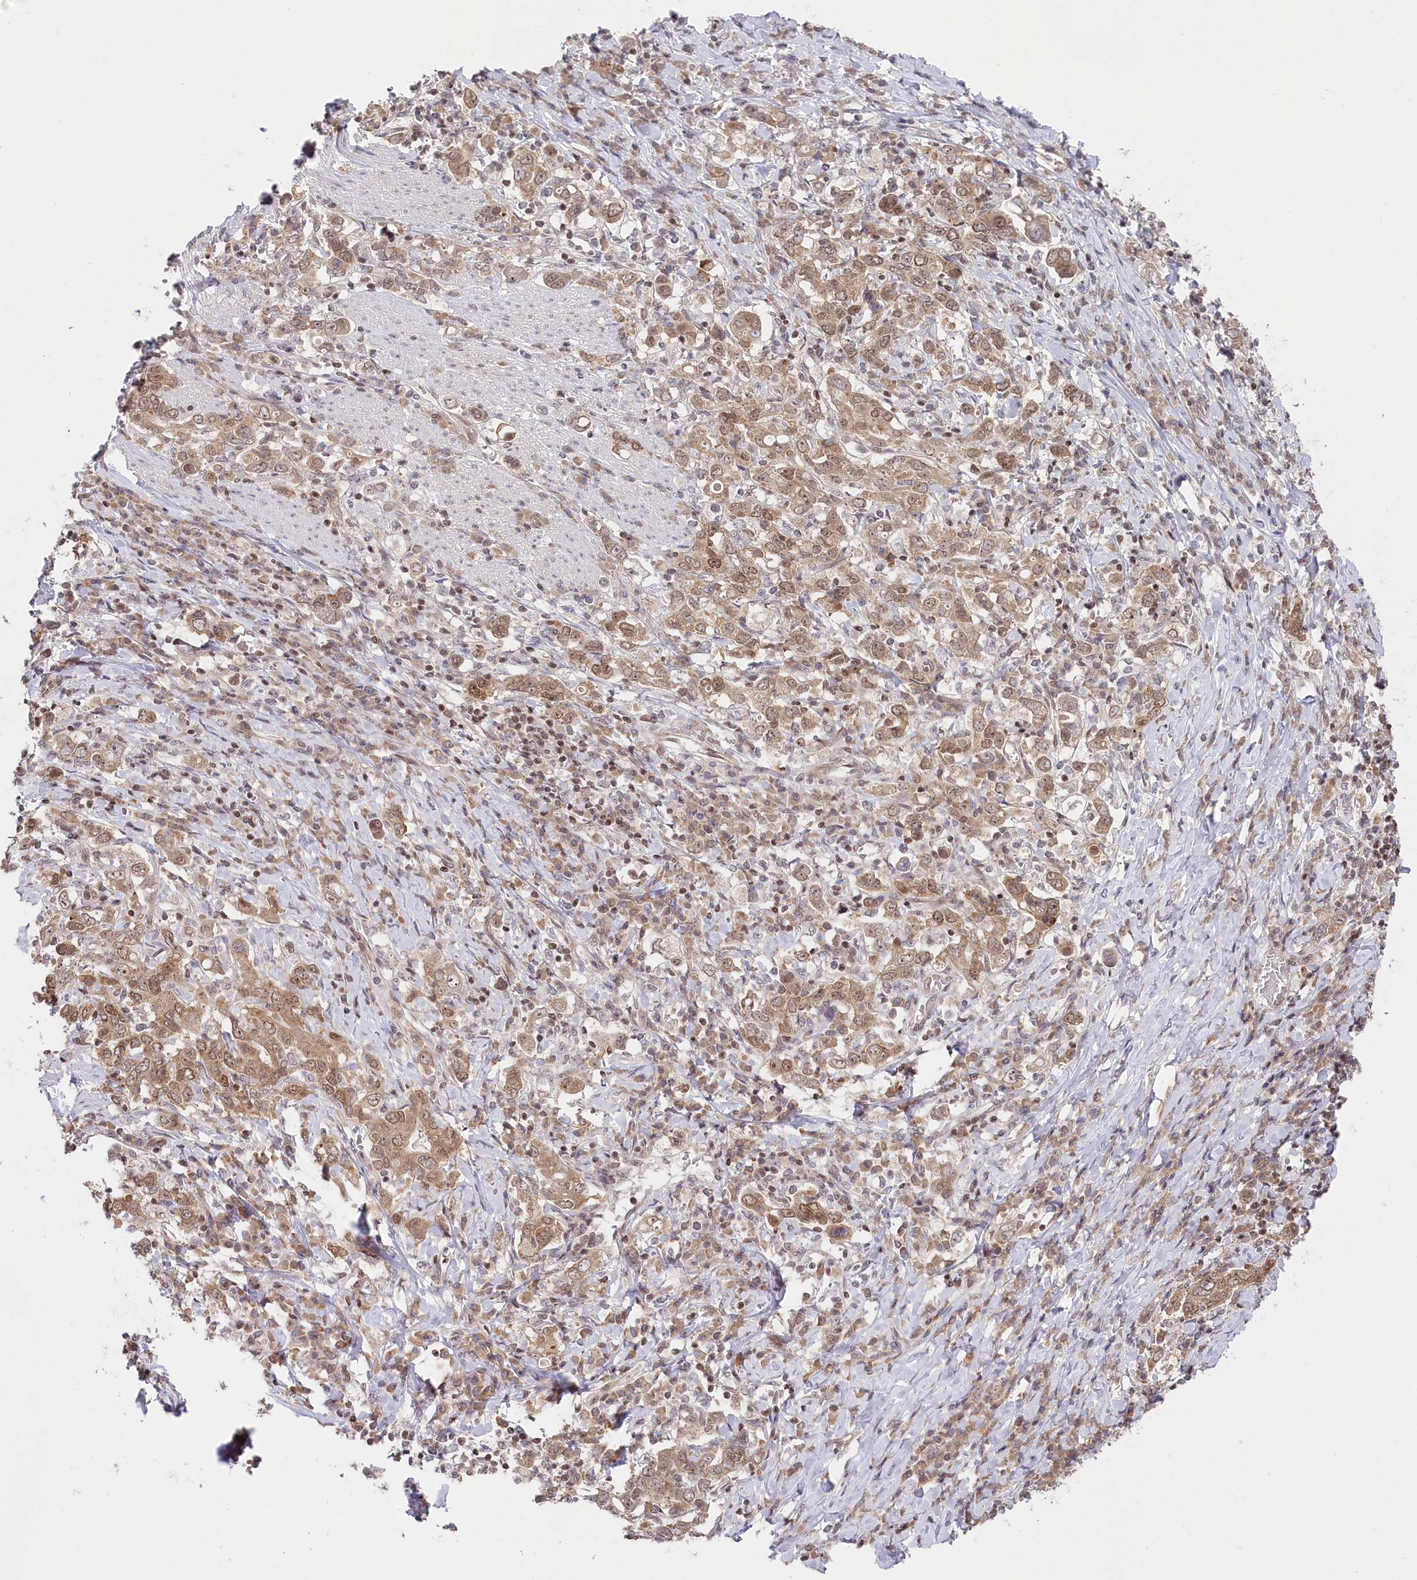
{"staining": {"intensity": "moderate", "quantity": ">75%", "location": "cytoplasmic/membranous,nuclear"}, "tissue": "stomach cancer", "cell_type": "Tumor cells", "image_type": "cancer", "snomed": [{"axis": "morphology", "description": "Adenocarcinoma, NOS"}, {"axis": "topography", "description": "Stomach, upper"}], "caption": "Immunohistochemistry (IHC) (DAB (3,3'-diaminobenzidine)) staining of human stomach adenocarcinoma demonstrates moderate cytoplasmic/membranous and nuclear protein staining in approximately >75% of tumor cells. (DAB = brown stain, brightfield microscopy at high magnification).", "gene": "CGGBP1", "patient": {"sex": "male", "age": 62}}